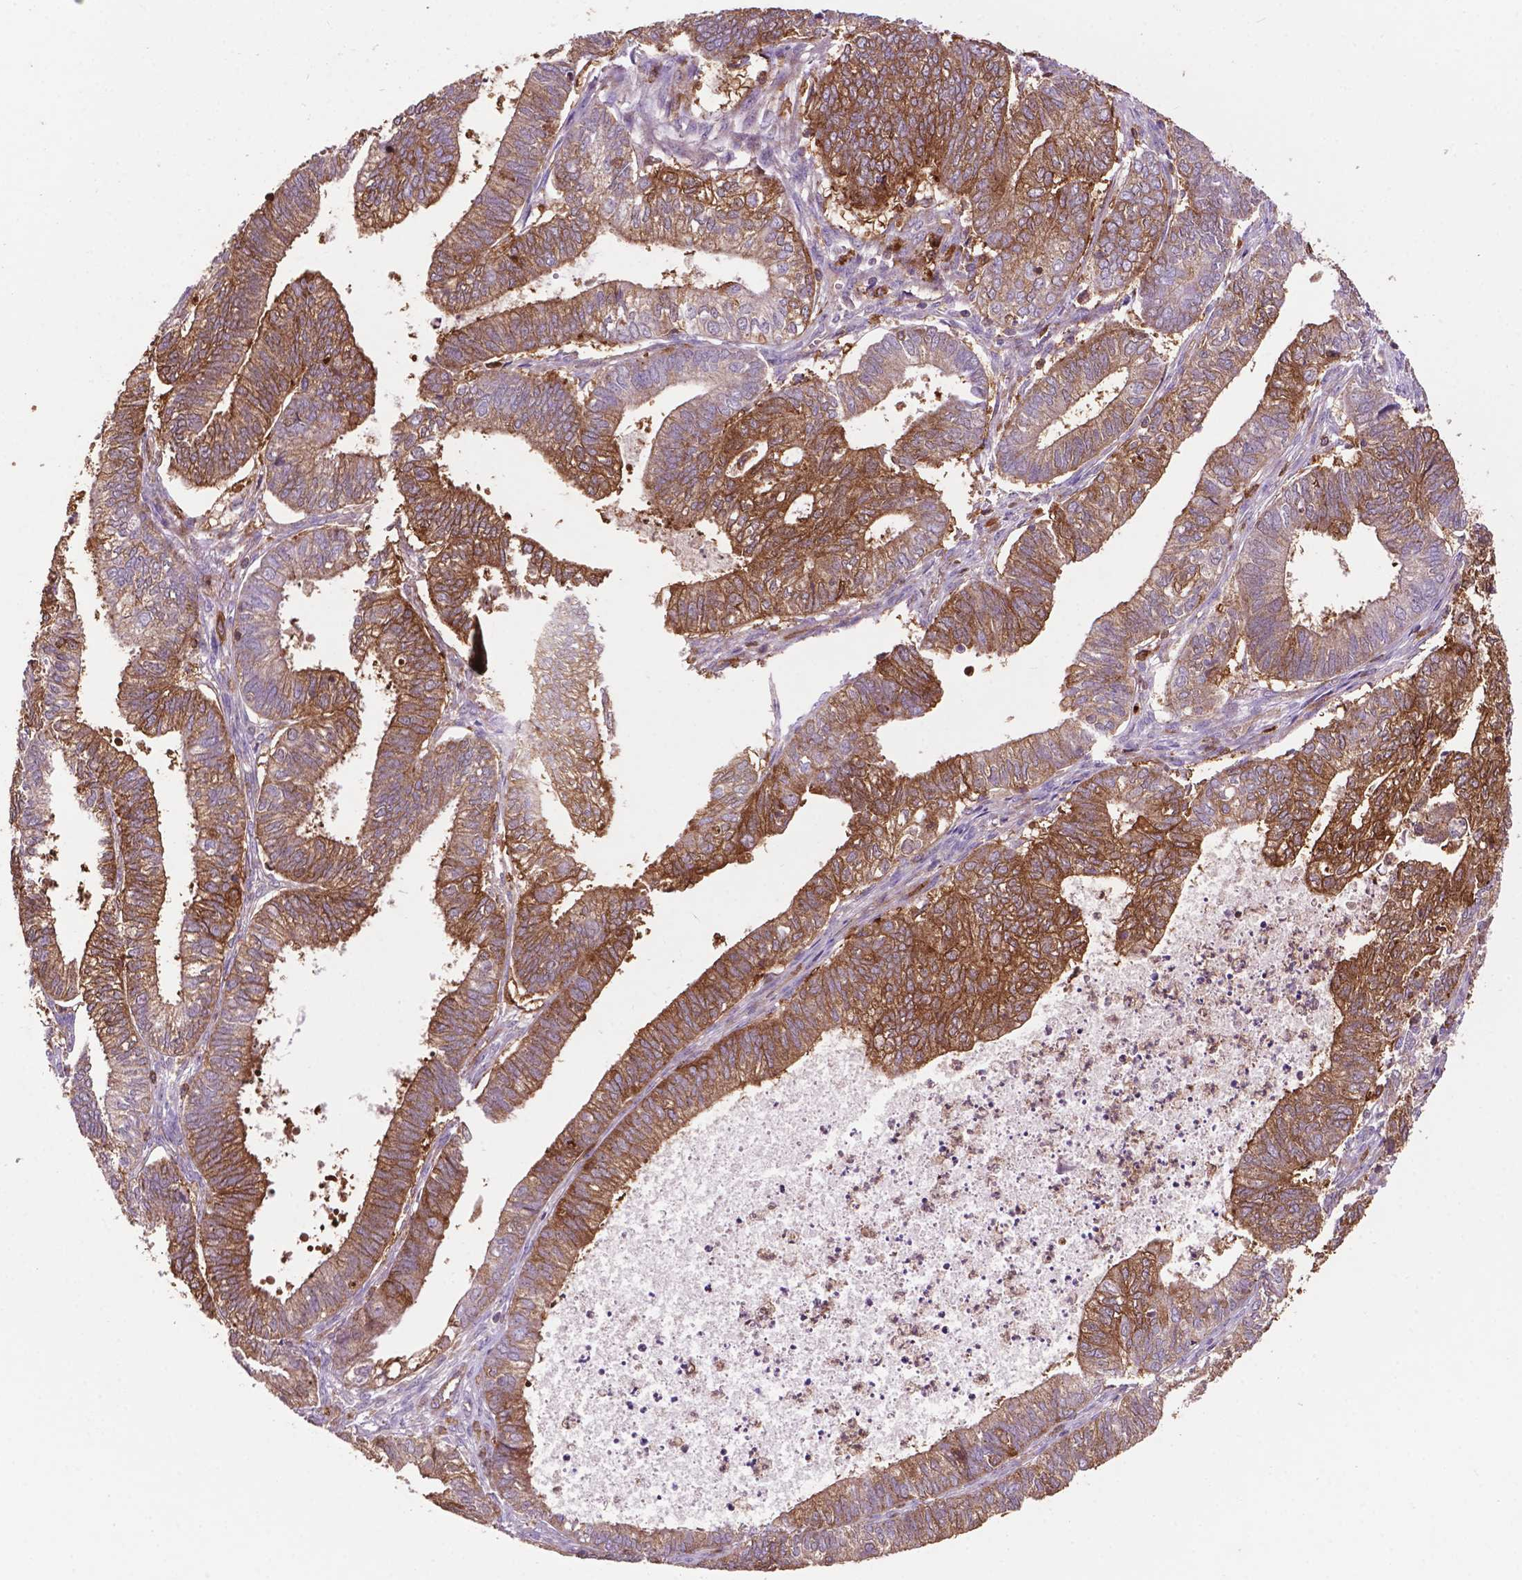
{"staining": {"intensity": "moderate", "quantity": ">75%", "location": "cytoplasmic/membranous"}, "tissue": "ovarian cancer", "cell_type": "Tumor cells", "image_type": "cancer", "snomed": [{"axis": "morphology", "description": "Carcinoma, endometroid"}, {"axis": "topography", "description": "Ovary"}], "caption": "Endometroid carcinoma (ovarian) was stained to show a protein in brown. There is medium levels of moderate cytoplasmic/membranous staining in about >75% of tumor cells.", "gene": "SMAD3", "patient": {"sex": "female", "age": 64}}